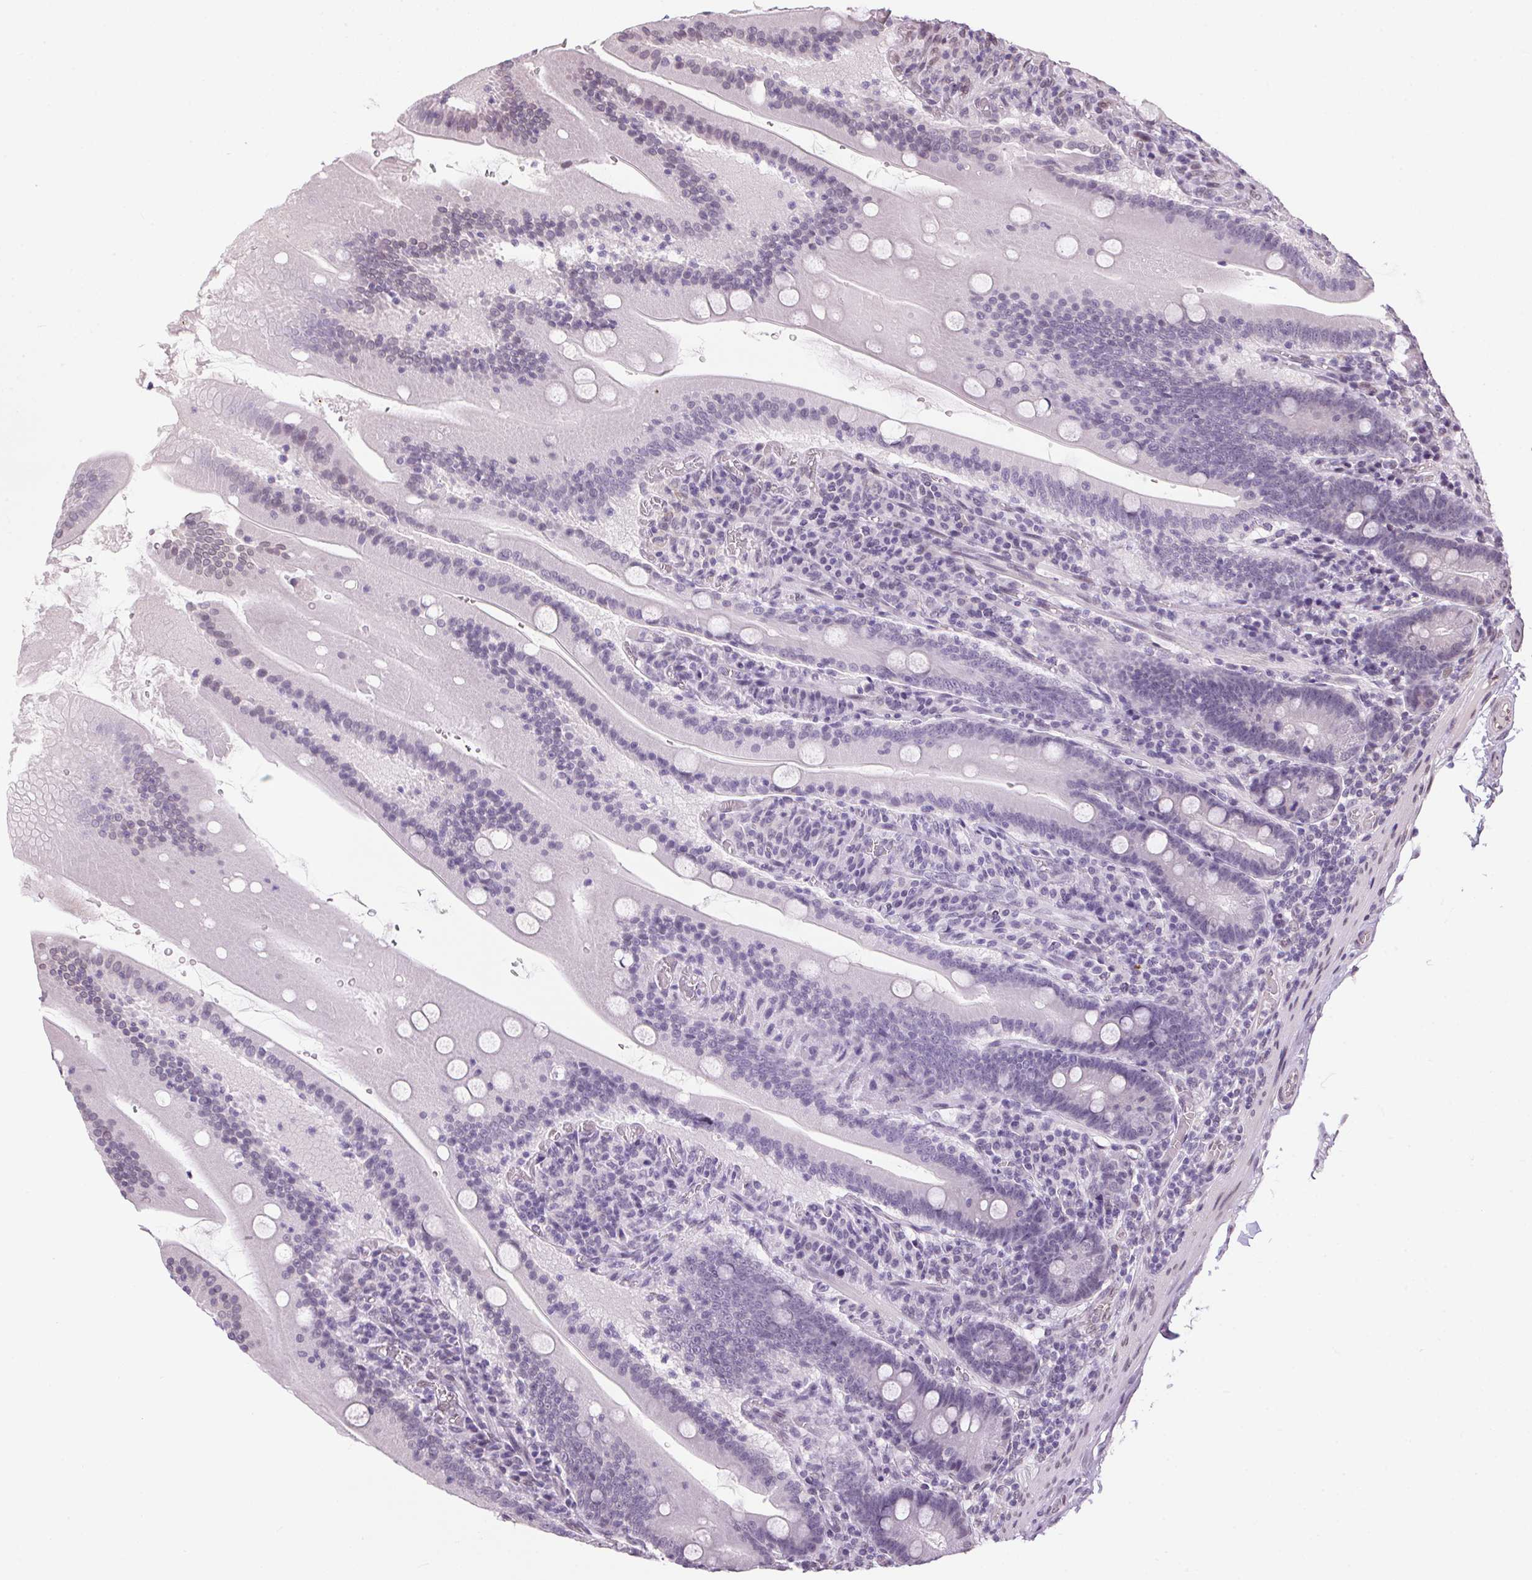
{"staining": {"intensity": "weak", "quantity": "<25%", "location": "cytoplasmic/membranous,nuclear"}, "tissue": "small intestine", "cell_type": "Glandular cells", "image_type": "normal", "snomed": [{"axis": "morphology", "description": "Normal tissue, NOS"}, {"axis": "topography", "description": "Small intestine"}], "caption": "Small intestine was stained to show a protein in brown. There is no significant positivity in glandular cells. (DAB immunohistochemistry (IHC) with hematoxylin counter stain).", "gene": "TMEM175", "patient": {"sex": "male", "age": 37}}